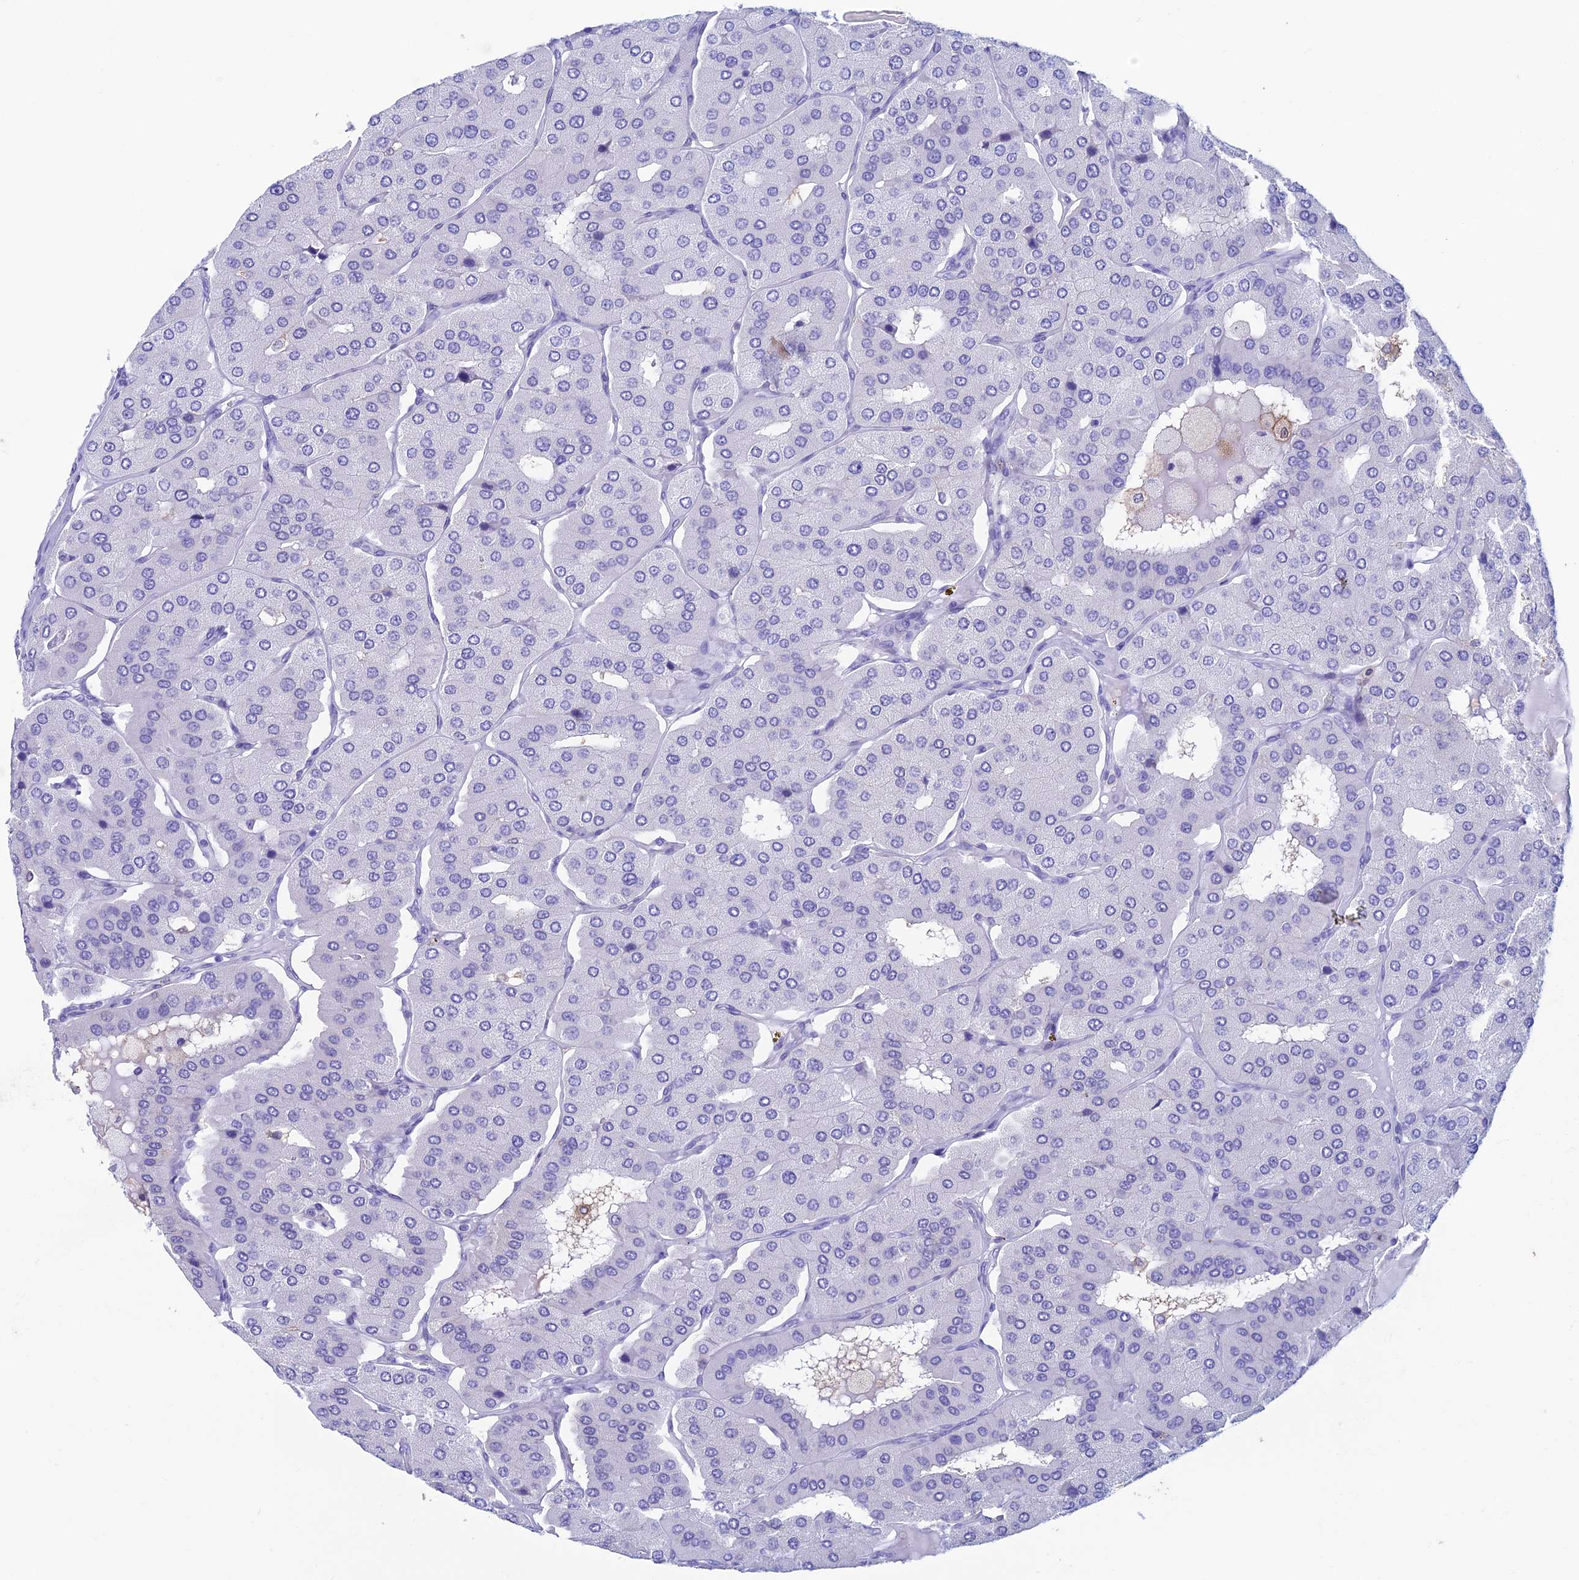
{"staining": {"intensity": "negative", "quantity": "none", "location": "none"}, "tissue": "parathyroid gland", "cell_type": "Glandular cells", "image_type": "normal", "snomed": [{"axis": "morphology", "description": "Normal tissue, NOS"}, {"axis": "morphology", "description": "Adenoma, NOS"}, {"axis": "topography", "description": "Parathyroid gland"}], "caption": "DAB immunohistochemical staining of benign human parathyroid gland exhibits no significant staining in glandular cells.", "gene": "KCNK17", "patient": {"sex": "female", "age": 86}}